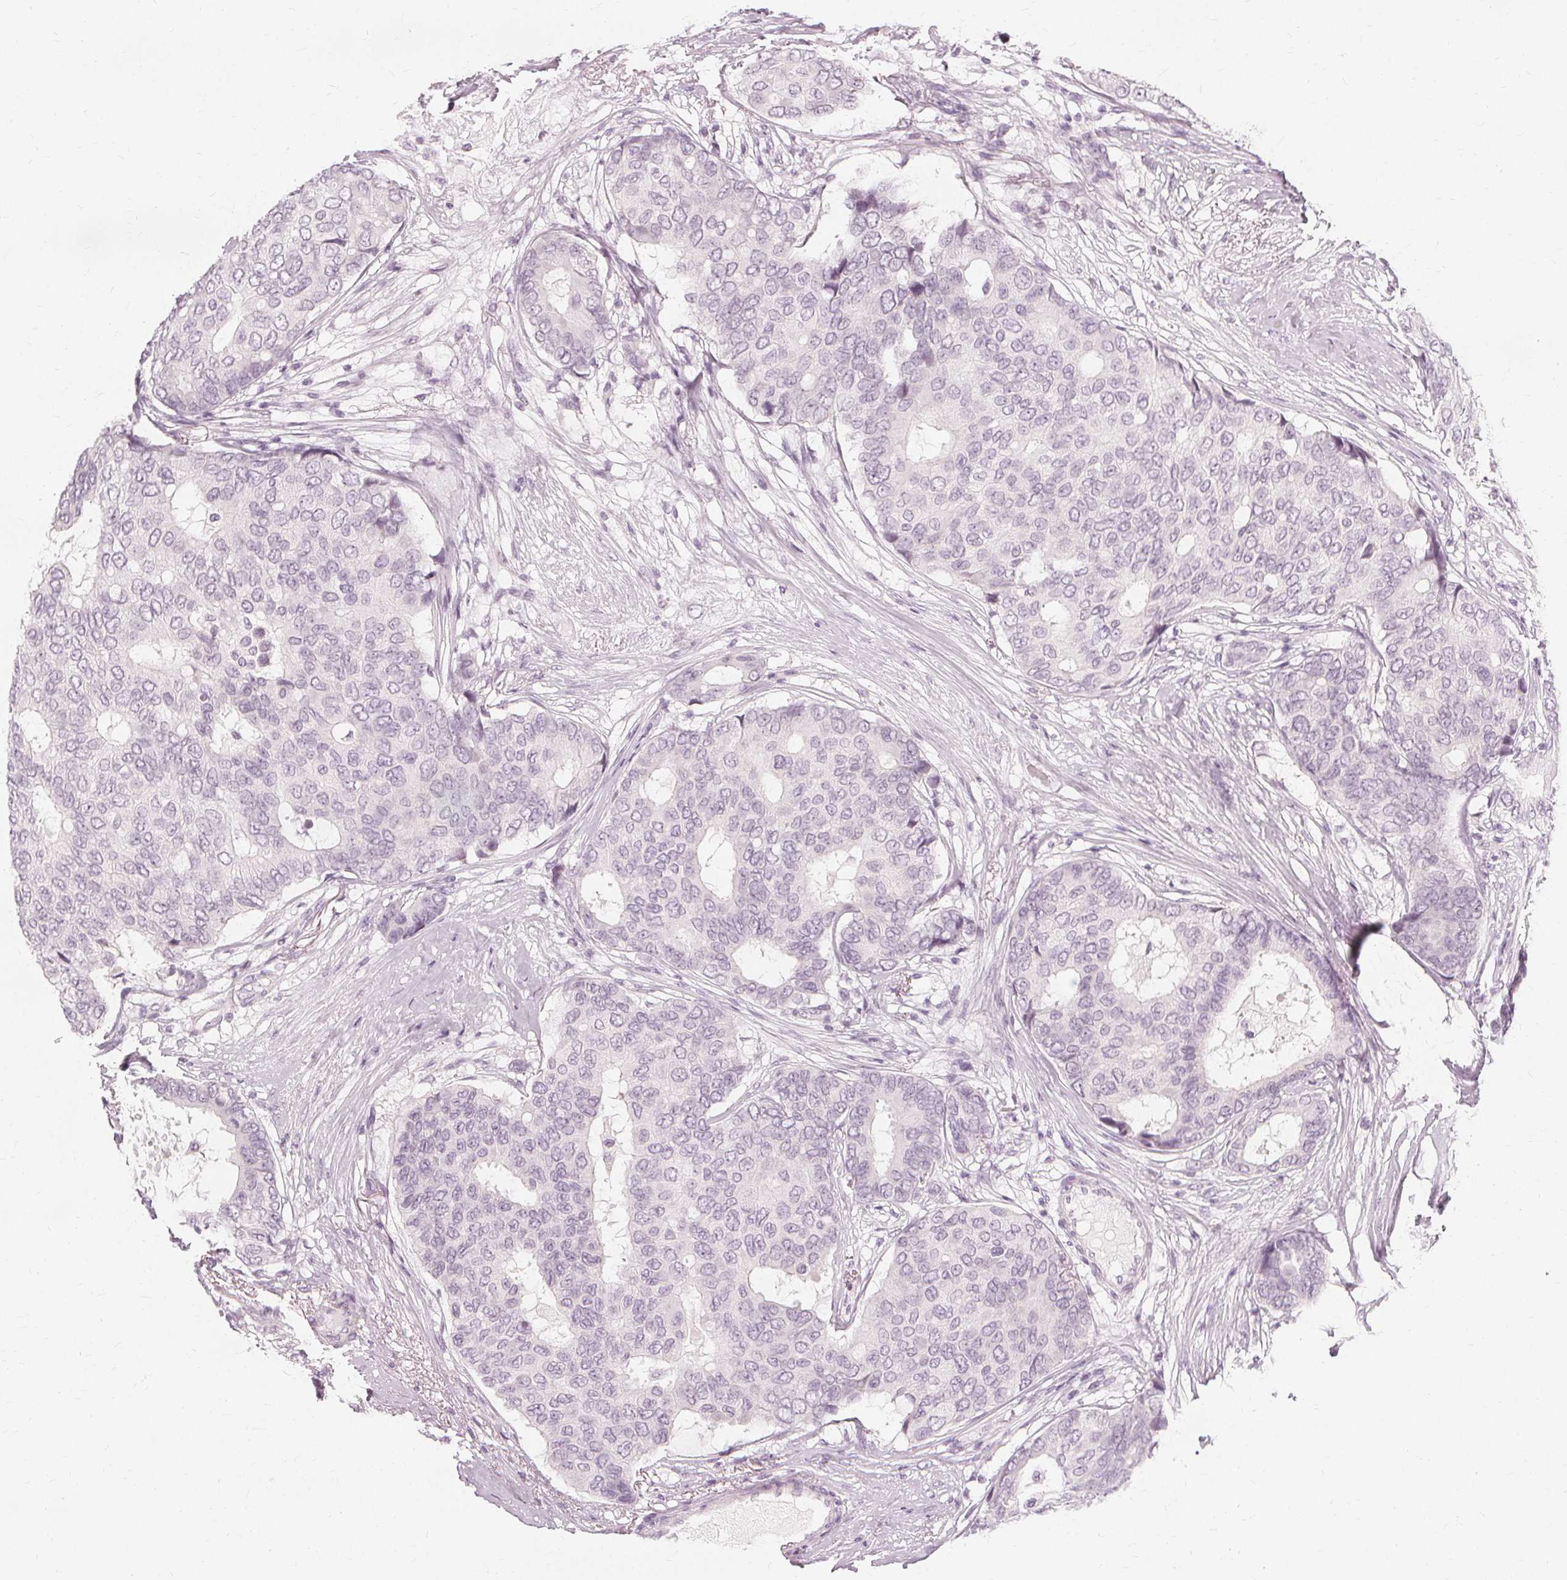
{"staining": {"intensity": "negative", "quantity": "none", "location": "none"}, "tissue": "breast cancer", "cell_type": "Tumor cells", "image_type": "cancer", "snomed": [{"axis": "morphology", "description": "Duct carcinoma"}, {"axis": "topography", "description": "Breast"}], "caption": "This is an immunohistochemistry image of human breast cancer. There is no positivity in tumor cells.", "gene": "NXPE1", "patient": {"sex": "female", "age": 75}}